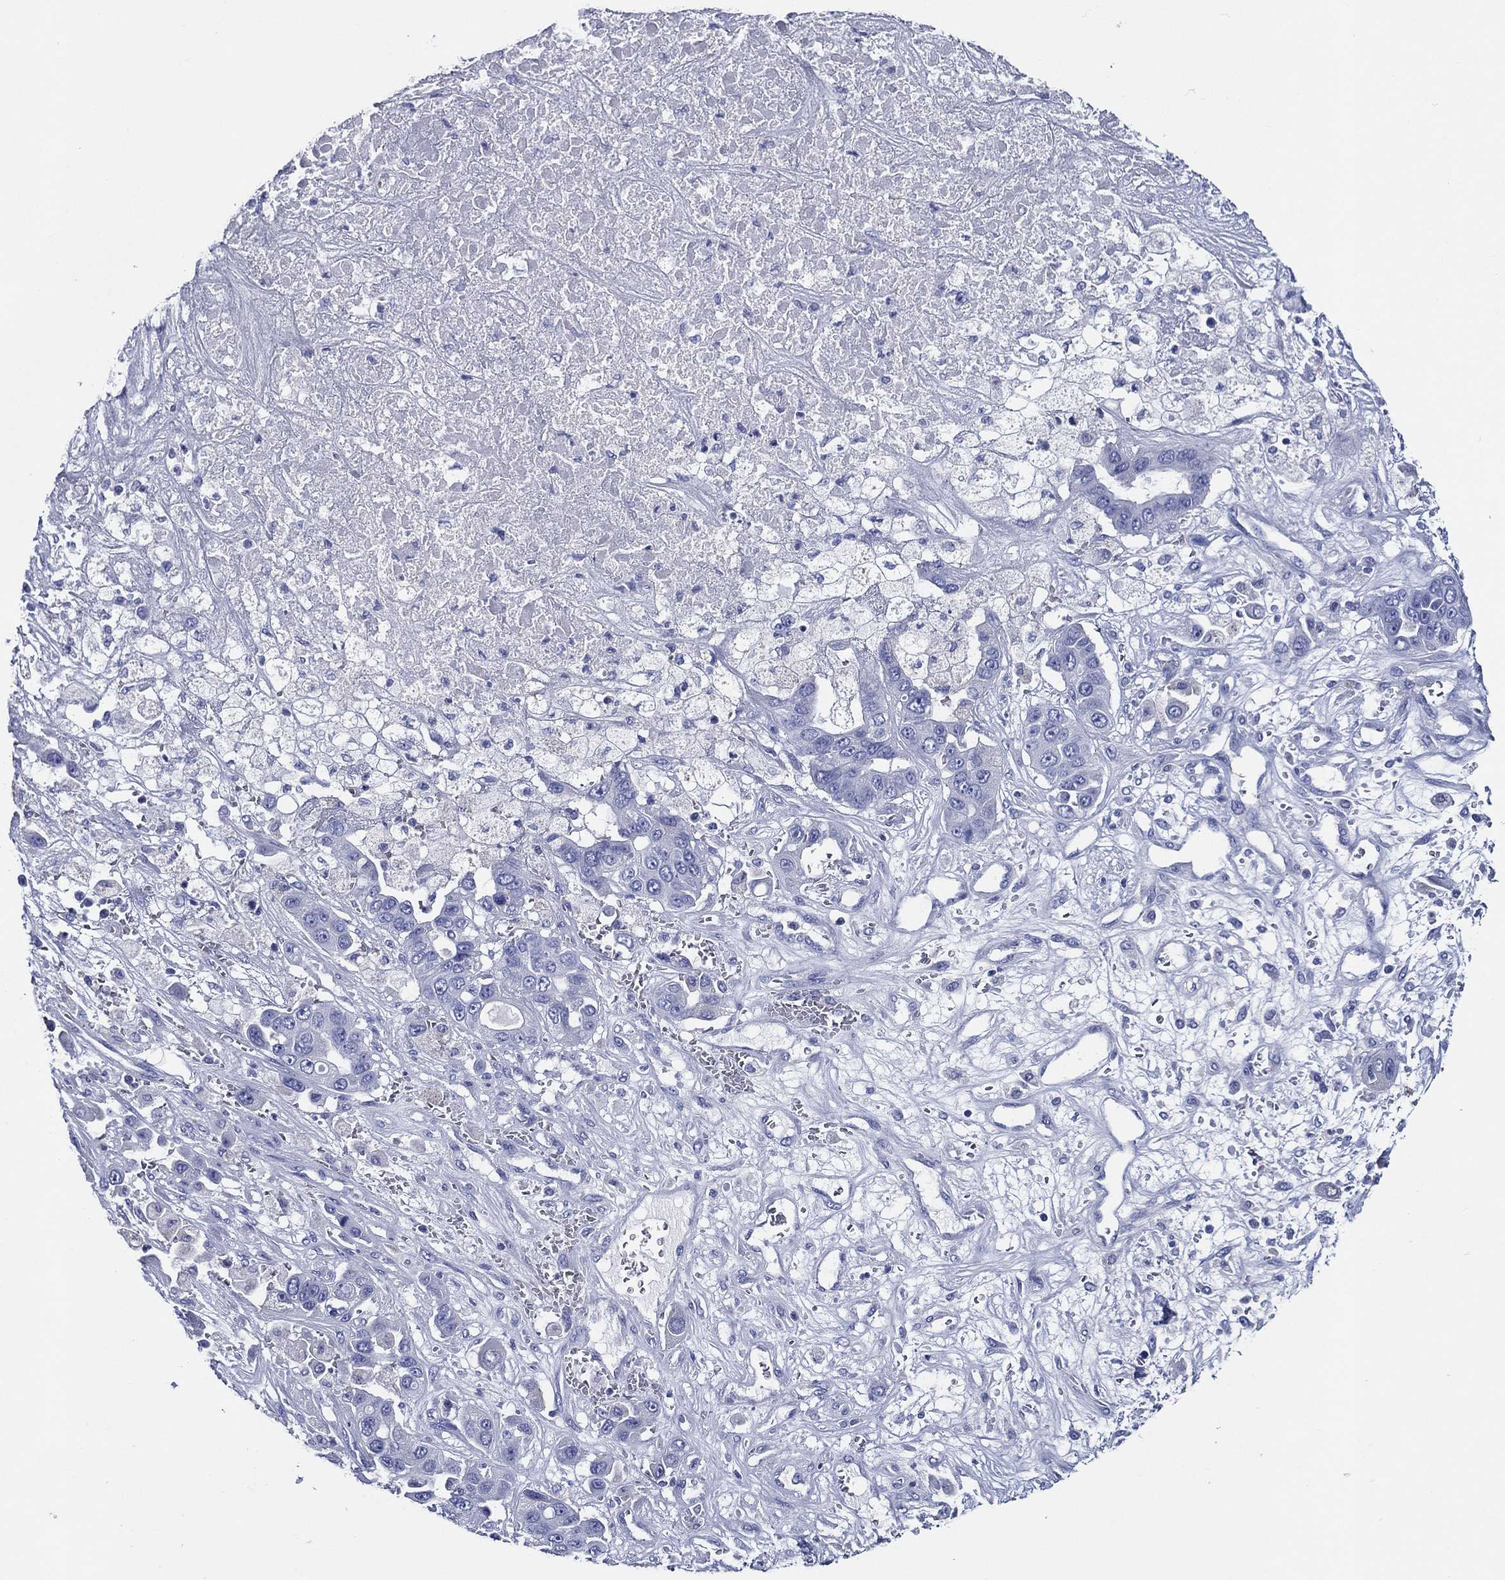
{"staining": {"intensity": "negative", "quantity": "none", "location": "none"}, "tissue": "liver cancer", "cell_type": "Tumor cells", "image_type": "cancer", "snomed": [{"axis": "morphology", "description": "Cholangiocarcinoma"}, {"axis": "topography", "description": "Liver"}], "caption": "This is a photomicrograph of IHC staining of liver cancer (cholangiocarcinoma), which shows no positivity in tumor cells. (Immunohistochemistry, brightfield microscopy, high magnification).", "gene": "ACE2", "patient": {"sex": "female", "age": 52}}